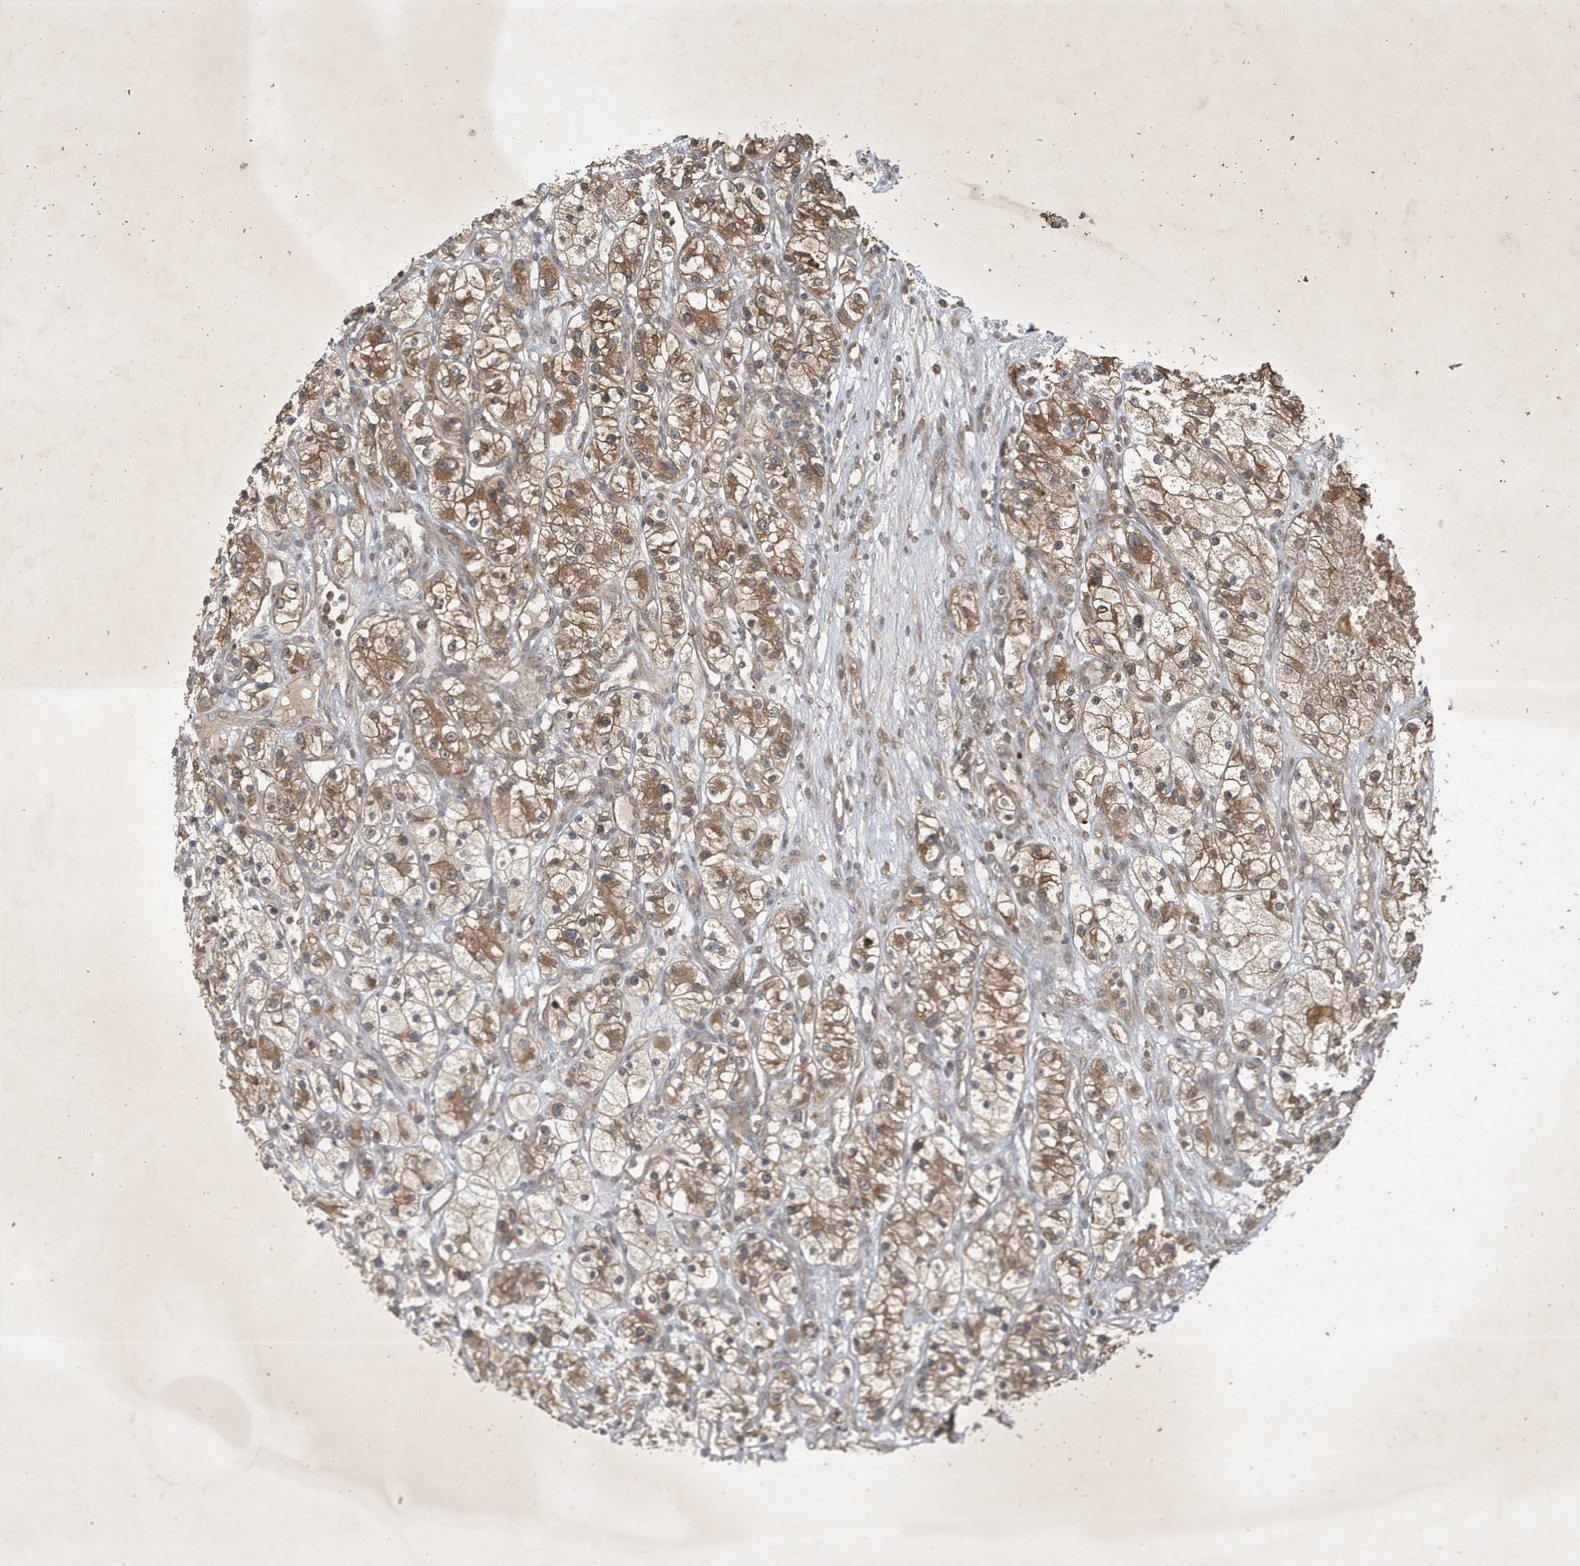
{"staining": {"intensity": "moderate", "quantity": ">75%", "location": "cytoplasmic/membranous"}, "tissue": "renal cancer", "cell_type": "Tumor cells", "image_type": "cancer", "snomed": [{"axis": "morphology", "description": "Adenocarcinoma, NOS"}, {"axis": "topography", "description": "Kidney"}], "caption": "Immunohistochemical staining of renal cancer (adenocarcinoma) exhibits medium levels of moderate cytoplasmic/membranous staining in about >75% of tumor cells. (IHC, brightfield microscopy, high magnification).", "gene": "STX10", "patient": {"sex": "female", "age": 57}}